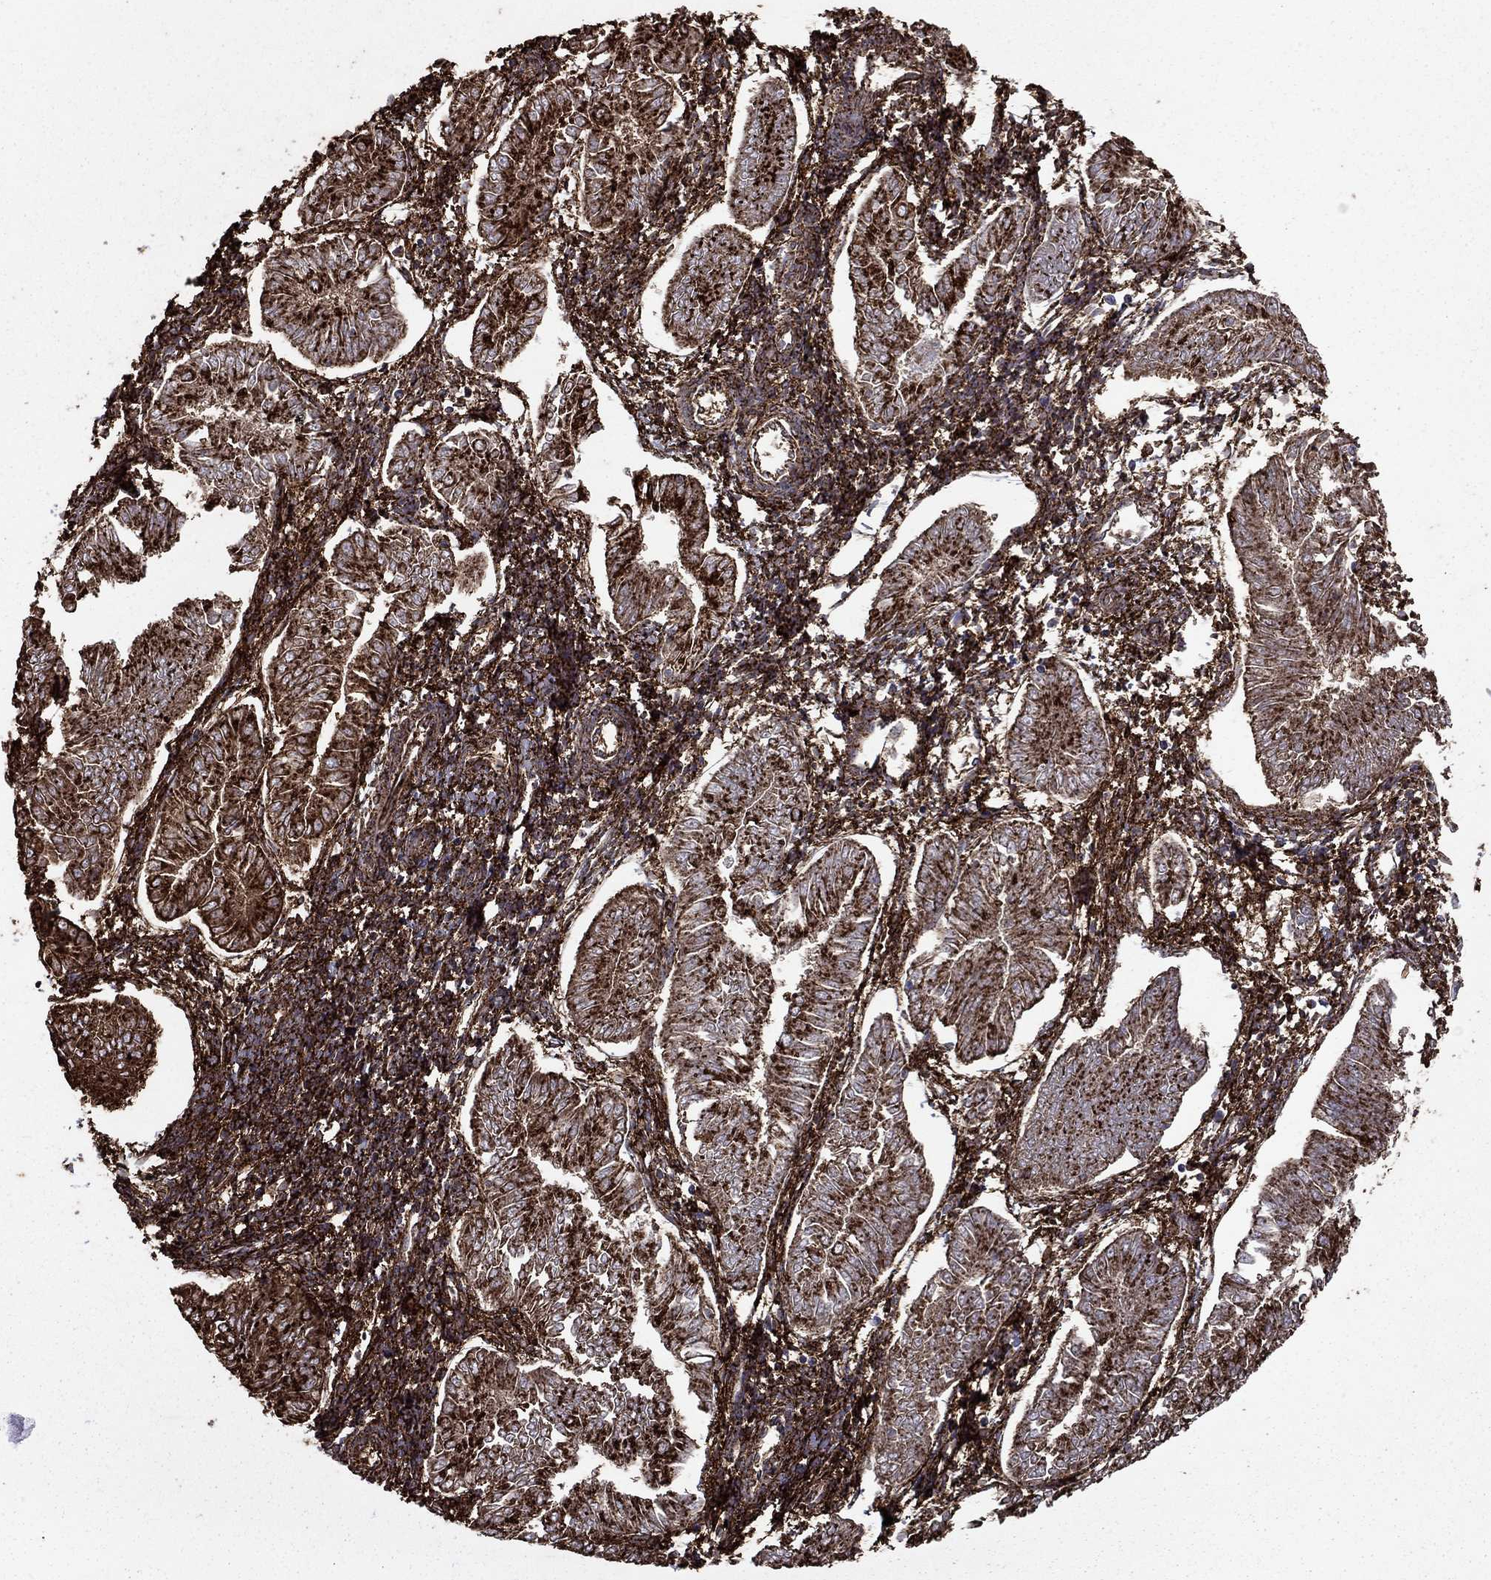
{"staining": {"intensity": "strong", "quantity": ">75%", "location": "cytoplasmic/membranous"}, "tissue": "endometrial cancer", "cell_type": "Tumor cells", "image_type": "cancer", "snomed": [{"axis": "morphology", "description": "Adenocarcinoma, NOS"}, {"axis": "topography", "description": "Endometrium"}], "caption": "Endometrial adenocarcinoma stained with immunohistochemistry demonstrates strong cytoplasmic/membranous positivity in about >75% of tumor cells.", "gene": "PLAU", "patient": {"sex": "female", "age": 53}}